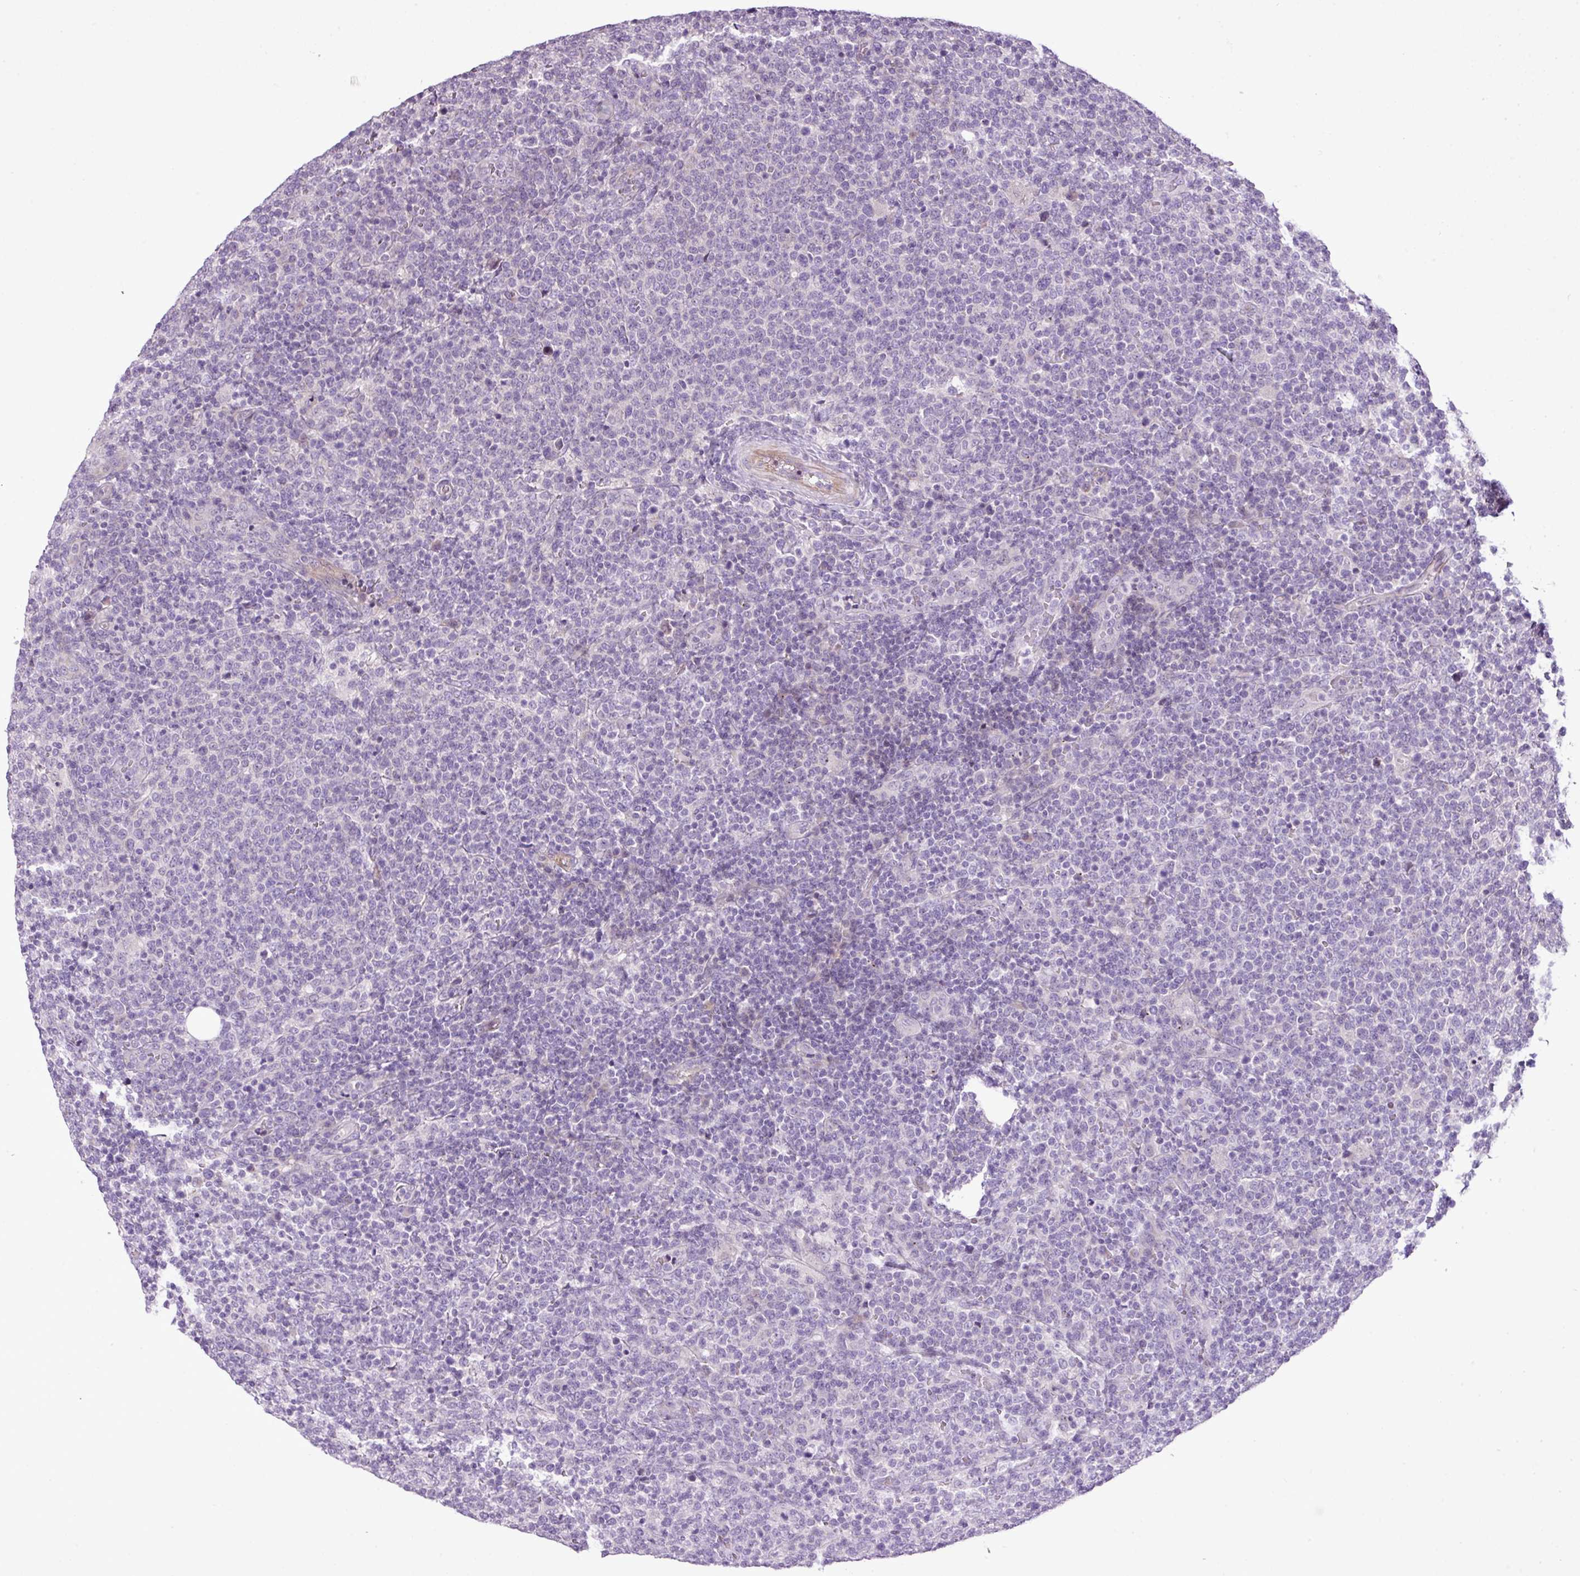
{"staining": {"intensity": "negative", "quantity": "none", "location": "none"}, "tissue": "lymphoma", "cell_type": "Tumor cells", "image_type": "cancer", "snomed": [{"axis": "morphology", "description": "Malignant lymphoma, non-Hodgkin's type, High grade"}, {"axis": "topography", "description": "Lymph node"}], "caption": "Immunohistochemistry (IHC) of human high-grade malignant lymphoma, non-Hodgkin's type displays no staining in tumor cells.", "gene": "DNAJB13", "patient": {"sex": "male", "age": 61}}